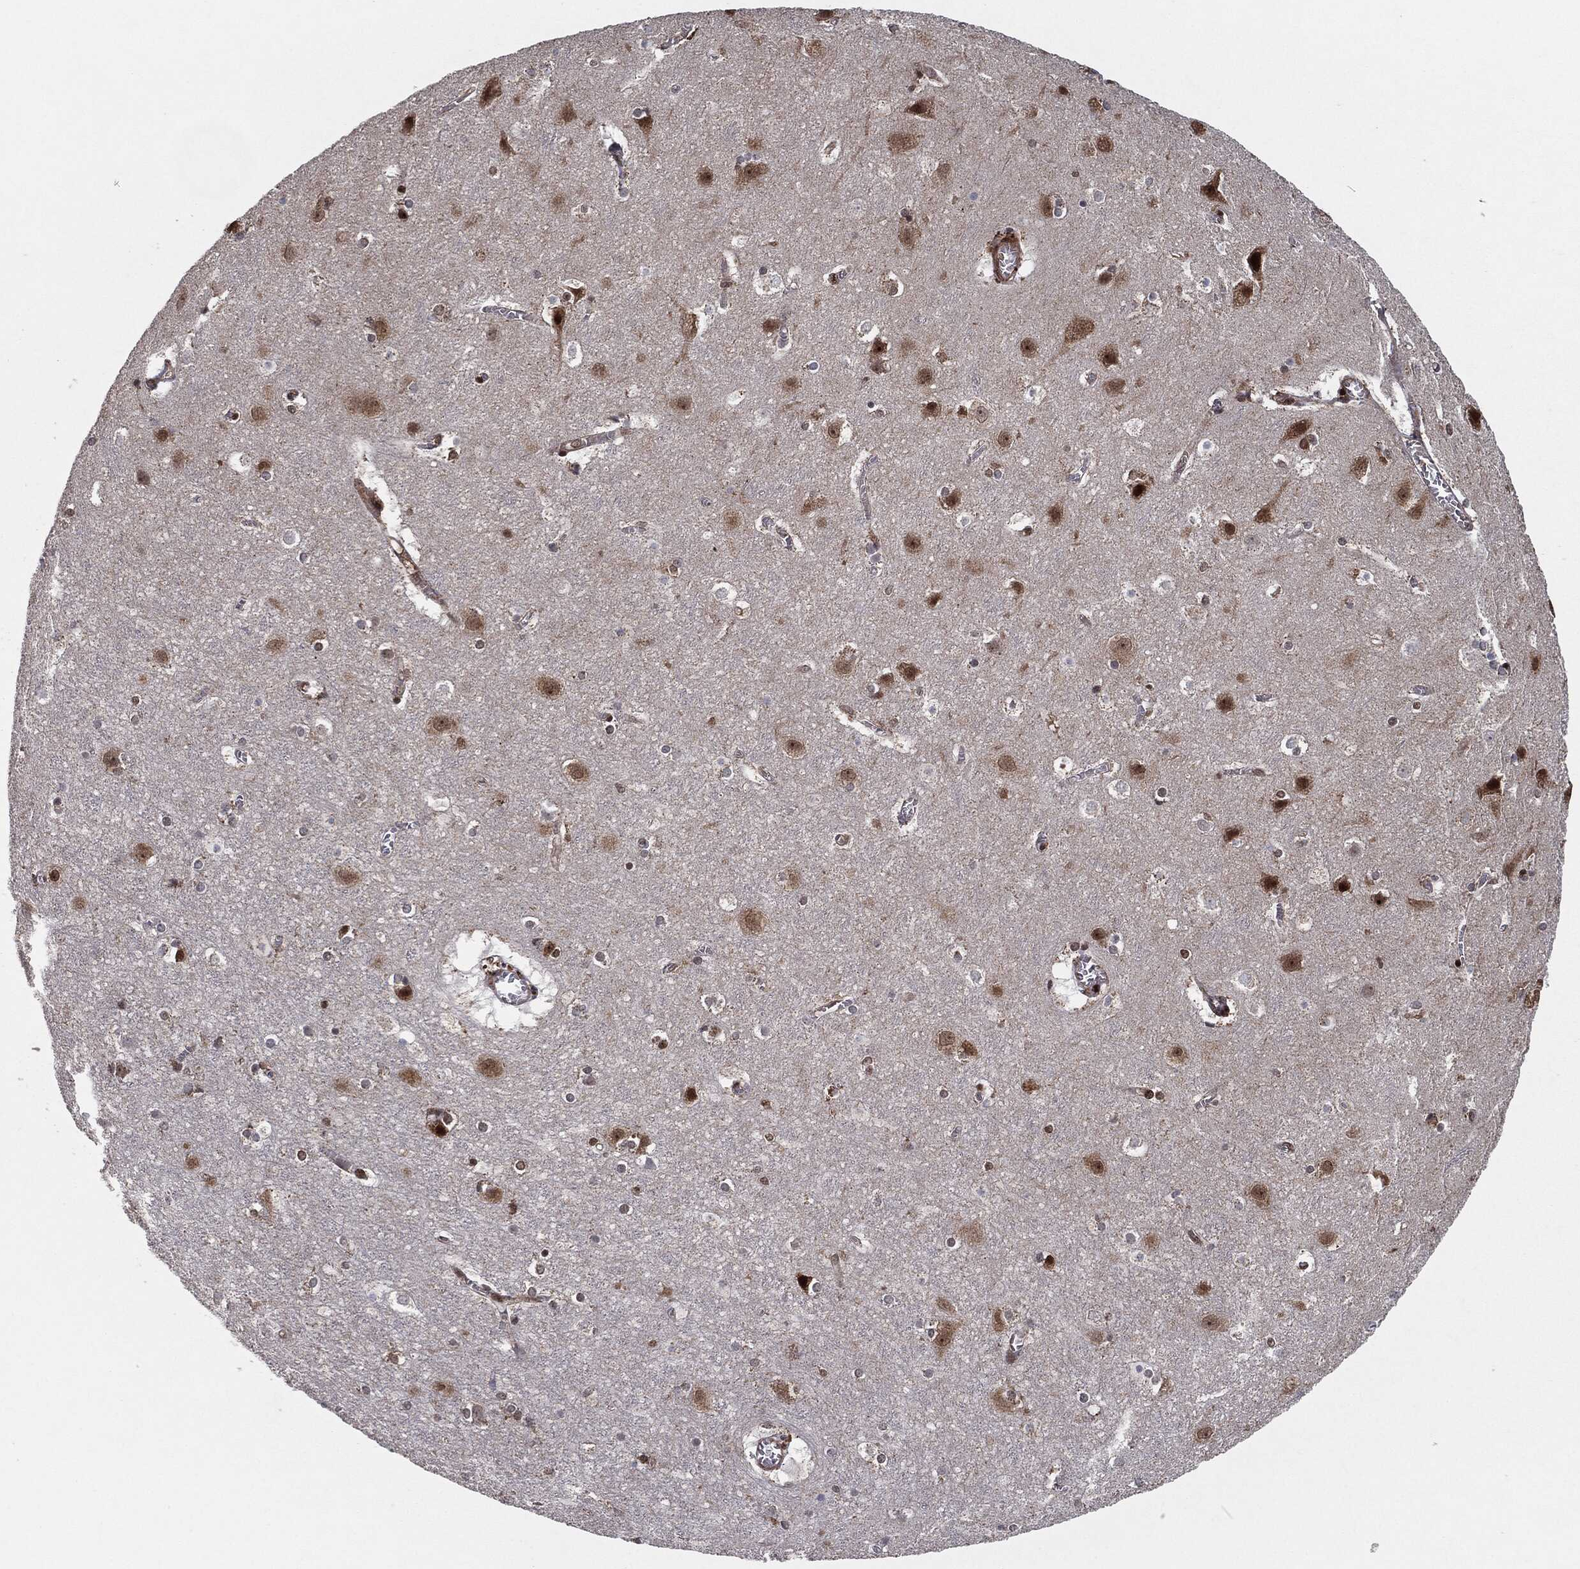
{"staining": {"intensity": "negative", "quantity": "none", "location": "none"}, "tissue": "cerebral cortex", "cell_type": "Endothelial cells", "image_type": "normal", "snomed": [{"axis": "morphology", "description": "Normal tissue, NOS"}, {"axis": "topography", "description": "Cerebral cortex"}], "caption": "An immunohistochemistry histopathology image of normal cerebral cortex is shown. There is no staining in endothelial cells of cerebral cortex.", "gene": "CHCHD2", "patient": {"sex": "male", "age": 59}}